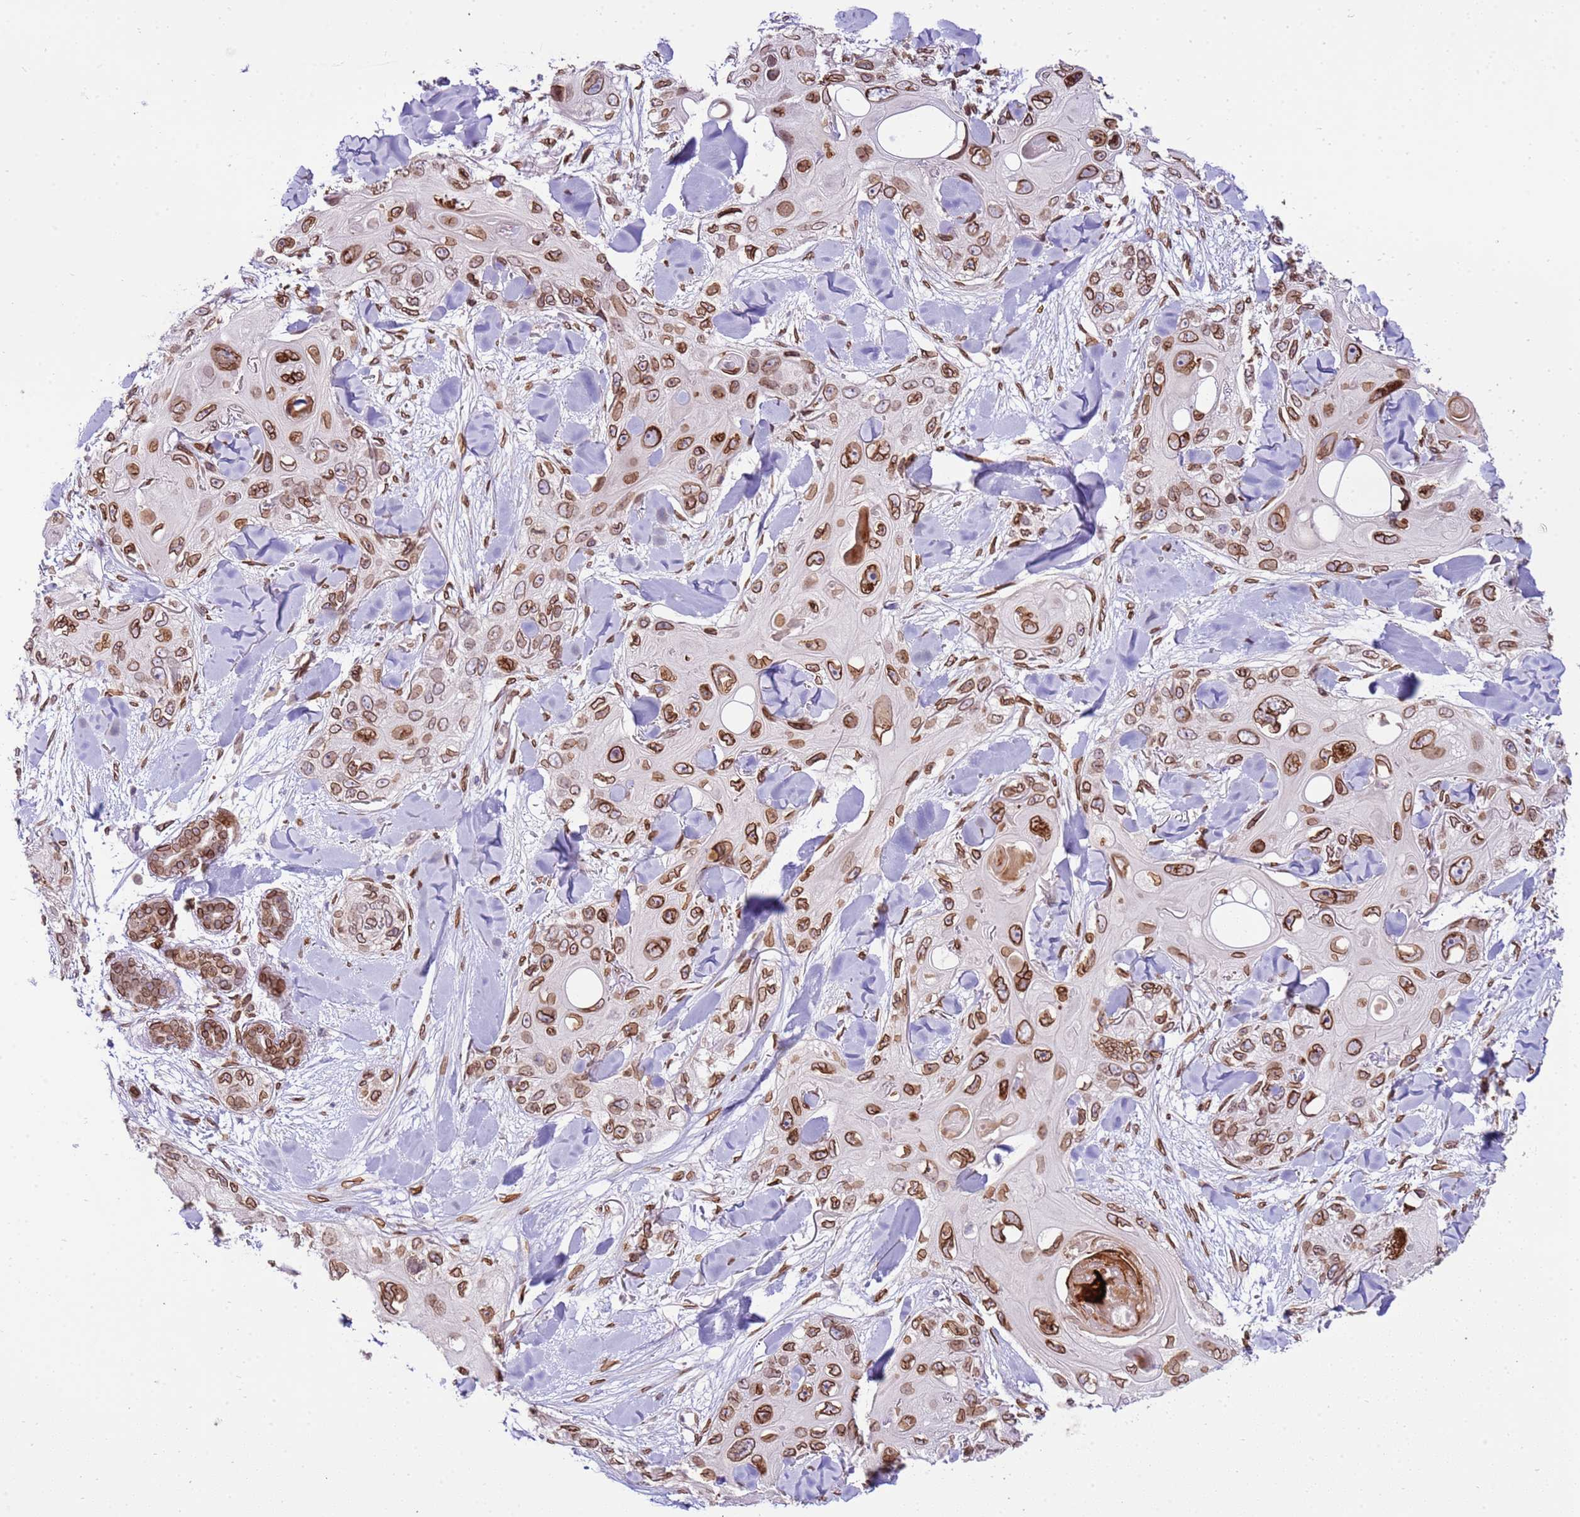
{"staining": {"intensity": "moderate", "quantity": ">75%", "location": "cytoplasmic/membranous,nuclear"}, "tissue": "skin cancer", "cell_type": "Tumor cells", "image_type": "cancer", "snomed": [{"axis": "morphology", "description": "Normal tissue, NOS"}, {"axis": "morphology", "description": "Squamous cell carcinoma, NOS"}, {"axis": "topography", "description": "Skin"}], "caption": "DAB immunohistochemical staining of human squamous cell carcinoma (skin) shows moderate cytoplasmic/membranous and nuclear protein positivity in about >75% of tumor cells.", "gene": "TMEM47", "patient": {"sex": "male", "age": 72}}